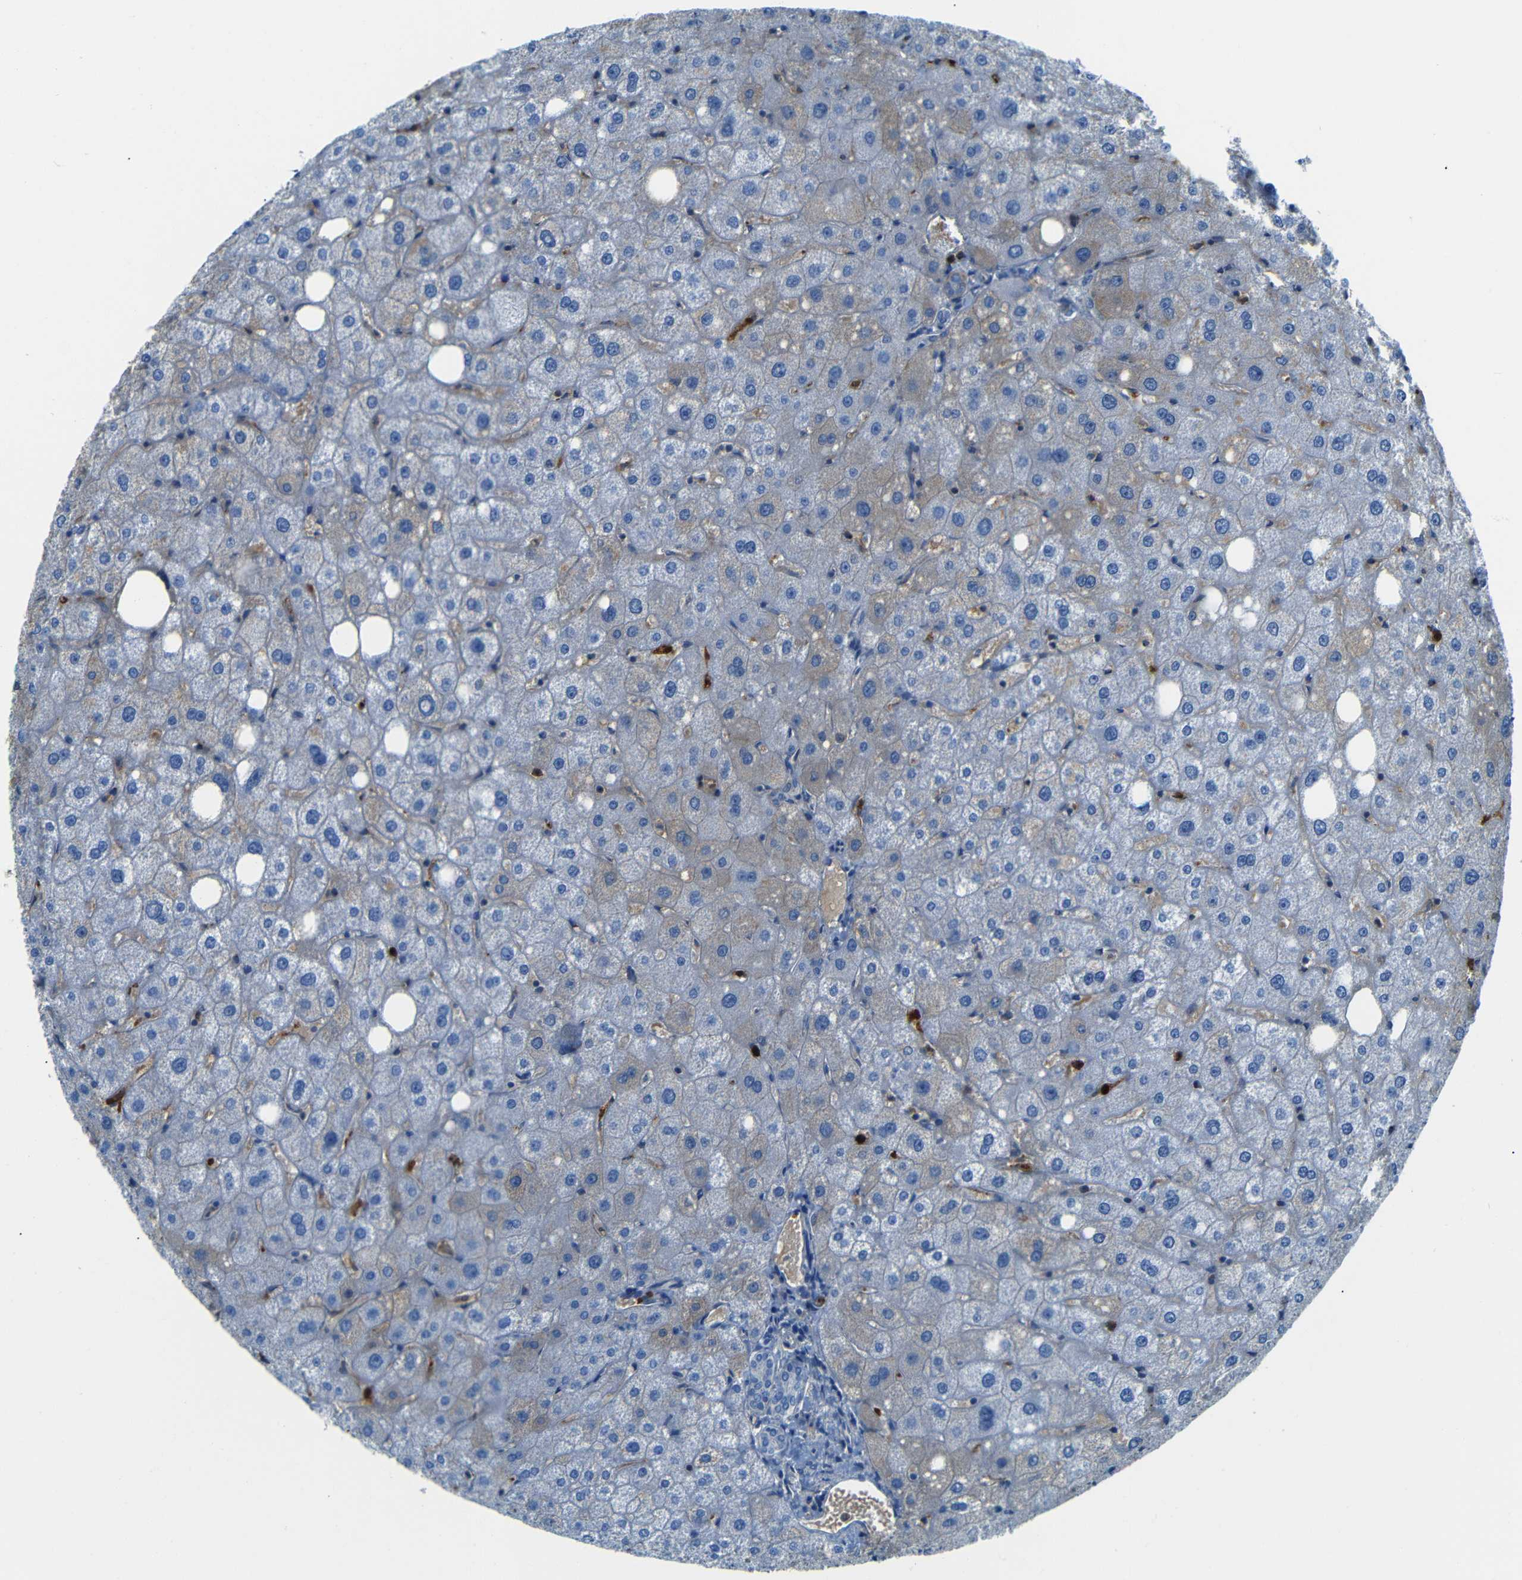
{"staining": {"intensity": "negative", "quantity": "none", "location": "none"}, "tissue": "liver", "cell_type": "Cholangiocytes", "image_type": "normal", "snomed": [{"axis": "morphology", "description": "Normal tissue, NOS"}, {"axis": "topography", "description": "Liver"}], "caption": "The immunohistochemistry micrograph has no significant positivity in cholangiocytes of liver. (DAB (3,3'-diaminobenzidine) IHC visualized using brightfield microscopy, high magnification).", "gene": "SERPINA1", "patient": {"sex": "male", "age": 73}}